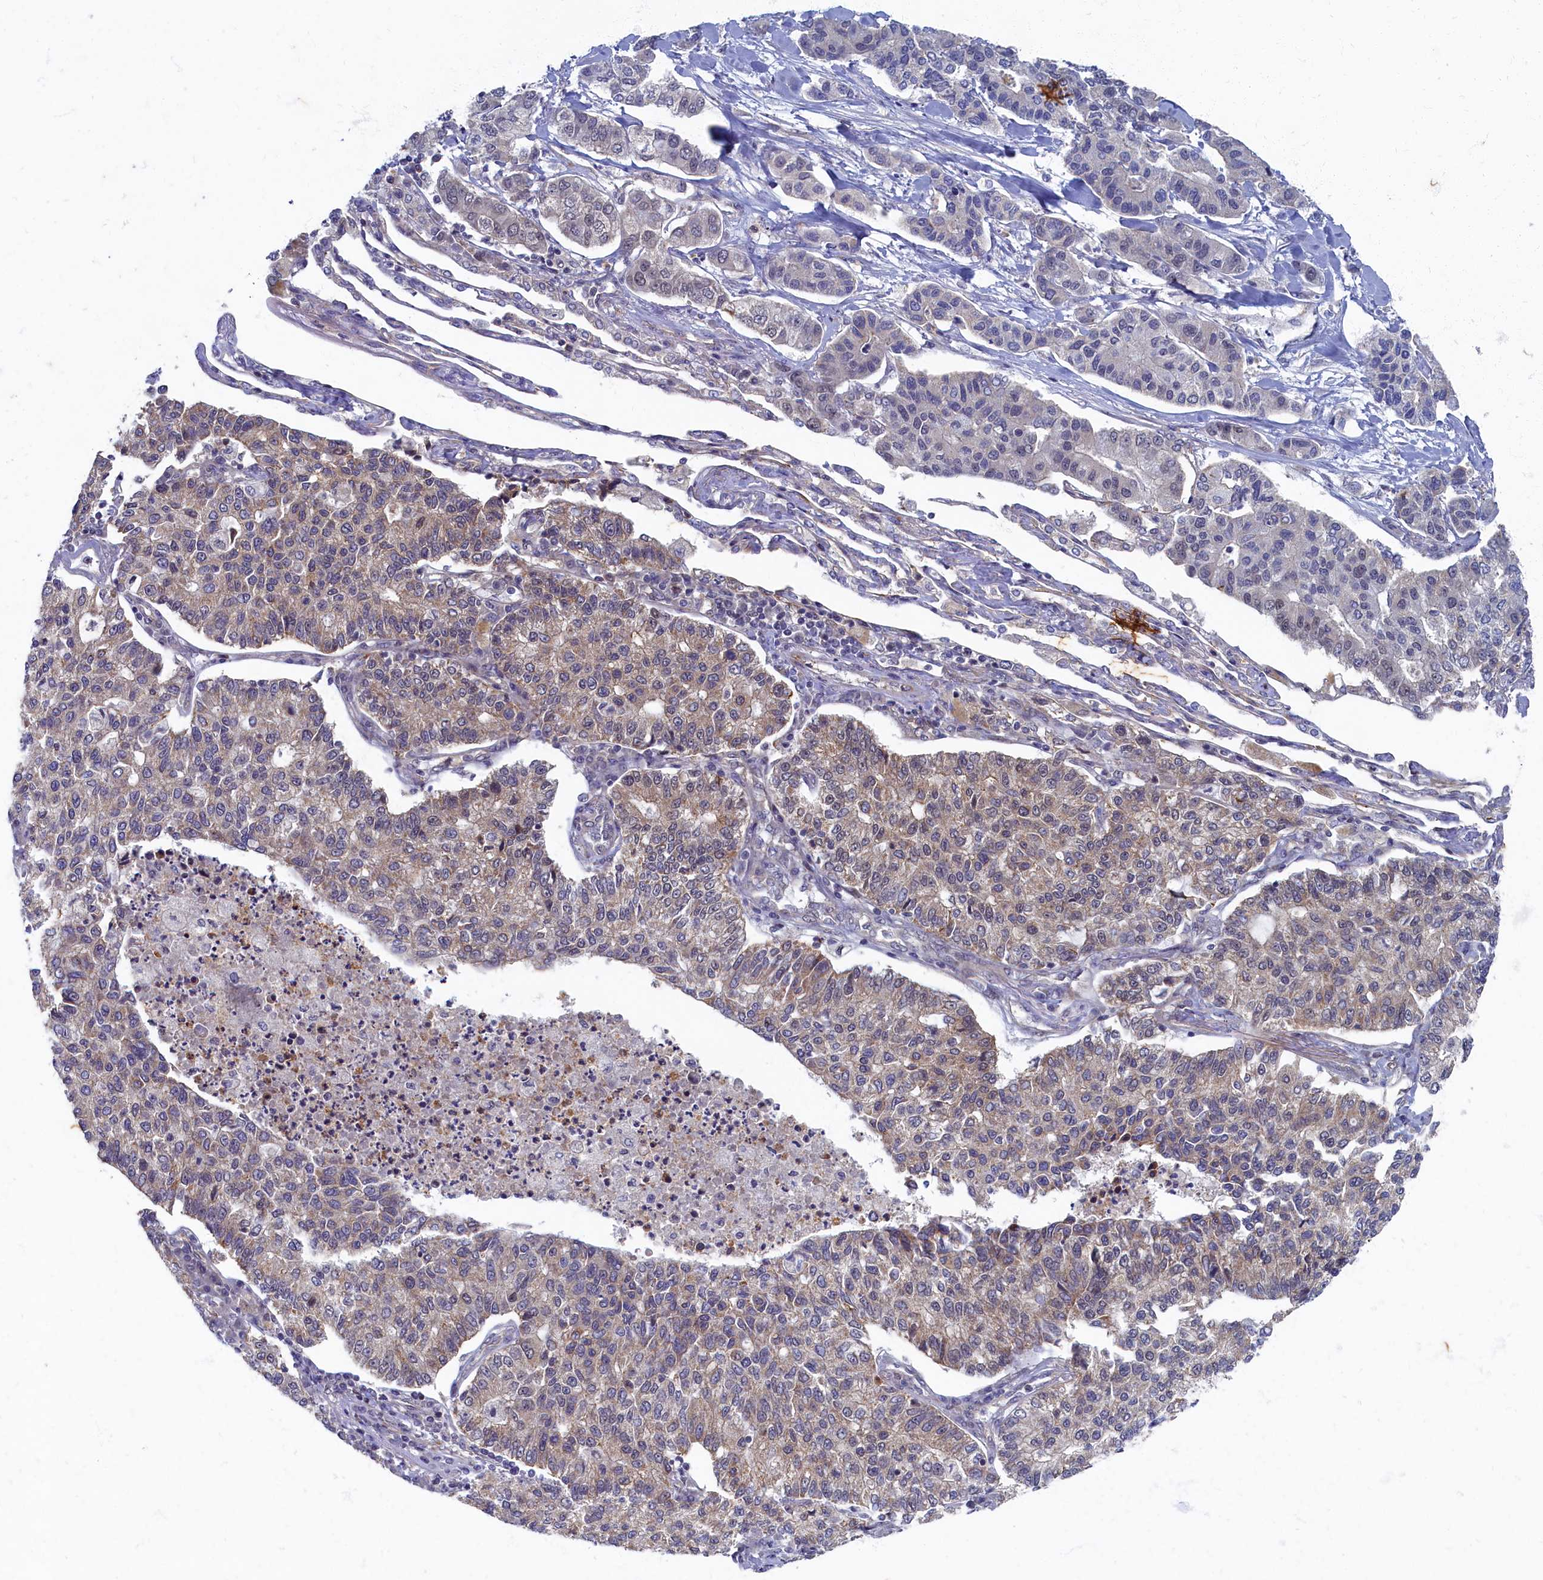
{"staining": {"intensity": "weak", "quantity": "<25%", "location": "cytoplasmic/membranous"}, "tissue": "lung cancer", "cell_type": "Tumor cells", "image_type": "cancer", "snomed": [{"axis": "morphology", "description": "Adenocarcinoma, NOS"}, {"axis": "topography", "description": "Lung"}], "caption": "Tumor cells show no significant expression in lung cancer.", "gene": "WDR59", "patient": {"sex": "male", "age": 49}}